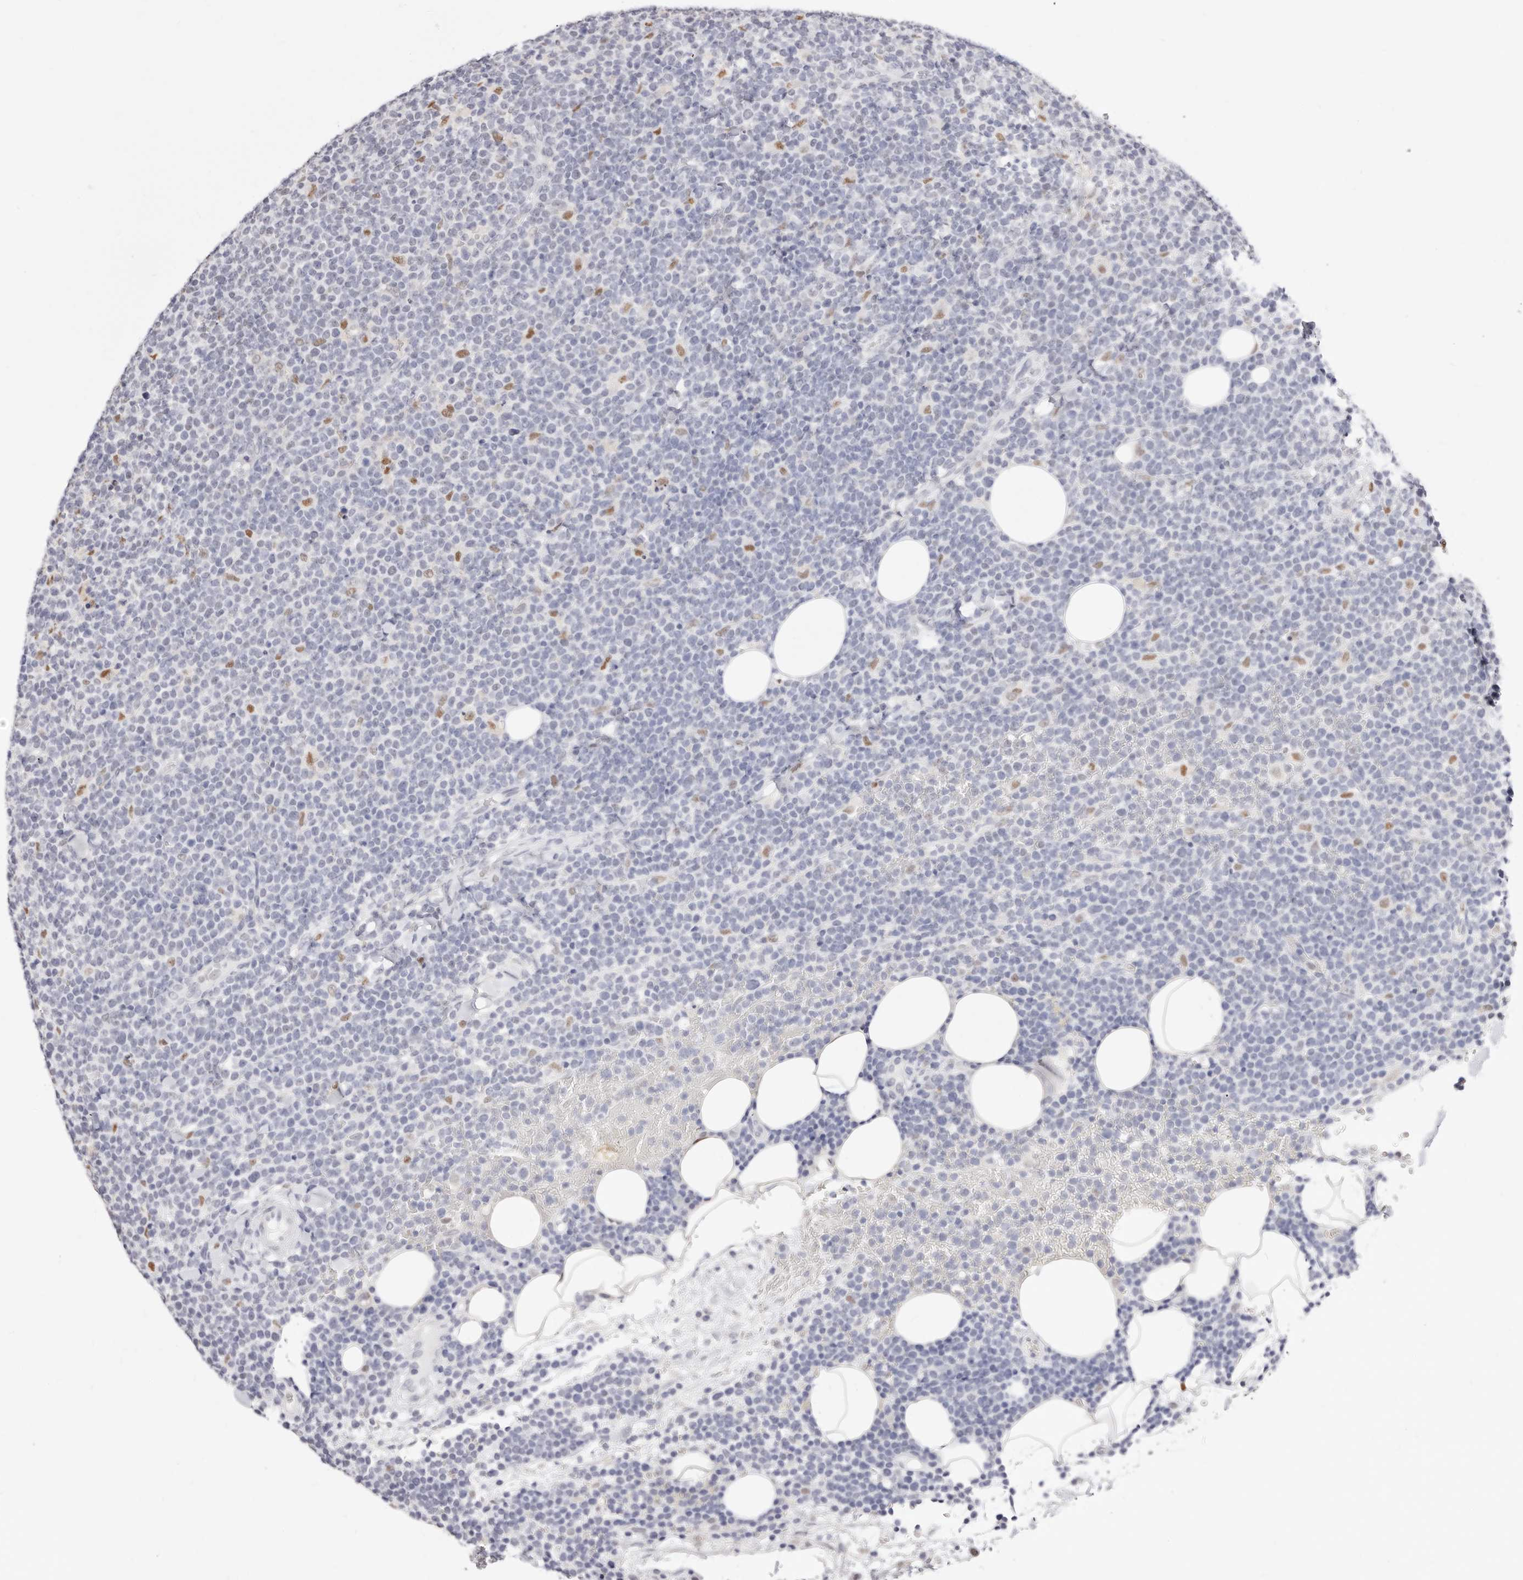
{"staining": {"intensity": "moderate", "quantity": "<25%", "location": "nuclear"}, "tissue": "lymphoma", "cell_type": "Tumor cells", "image_type": "cancer", "snomed": [{"axis": "morphology", "description": "Malignant lymphoma, non-Hodgkin's type, High grade"}, {"axis": "topography", "description": "Lymph node"}], "caption": "Moderate nuclear expression is identified in approximately <25% of tumor cells in lymphoma.", "gene": "TKT", "patient": {"sex": "male", "age": 61}}